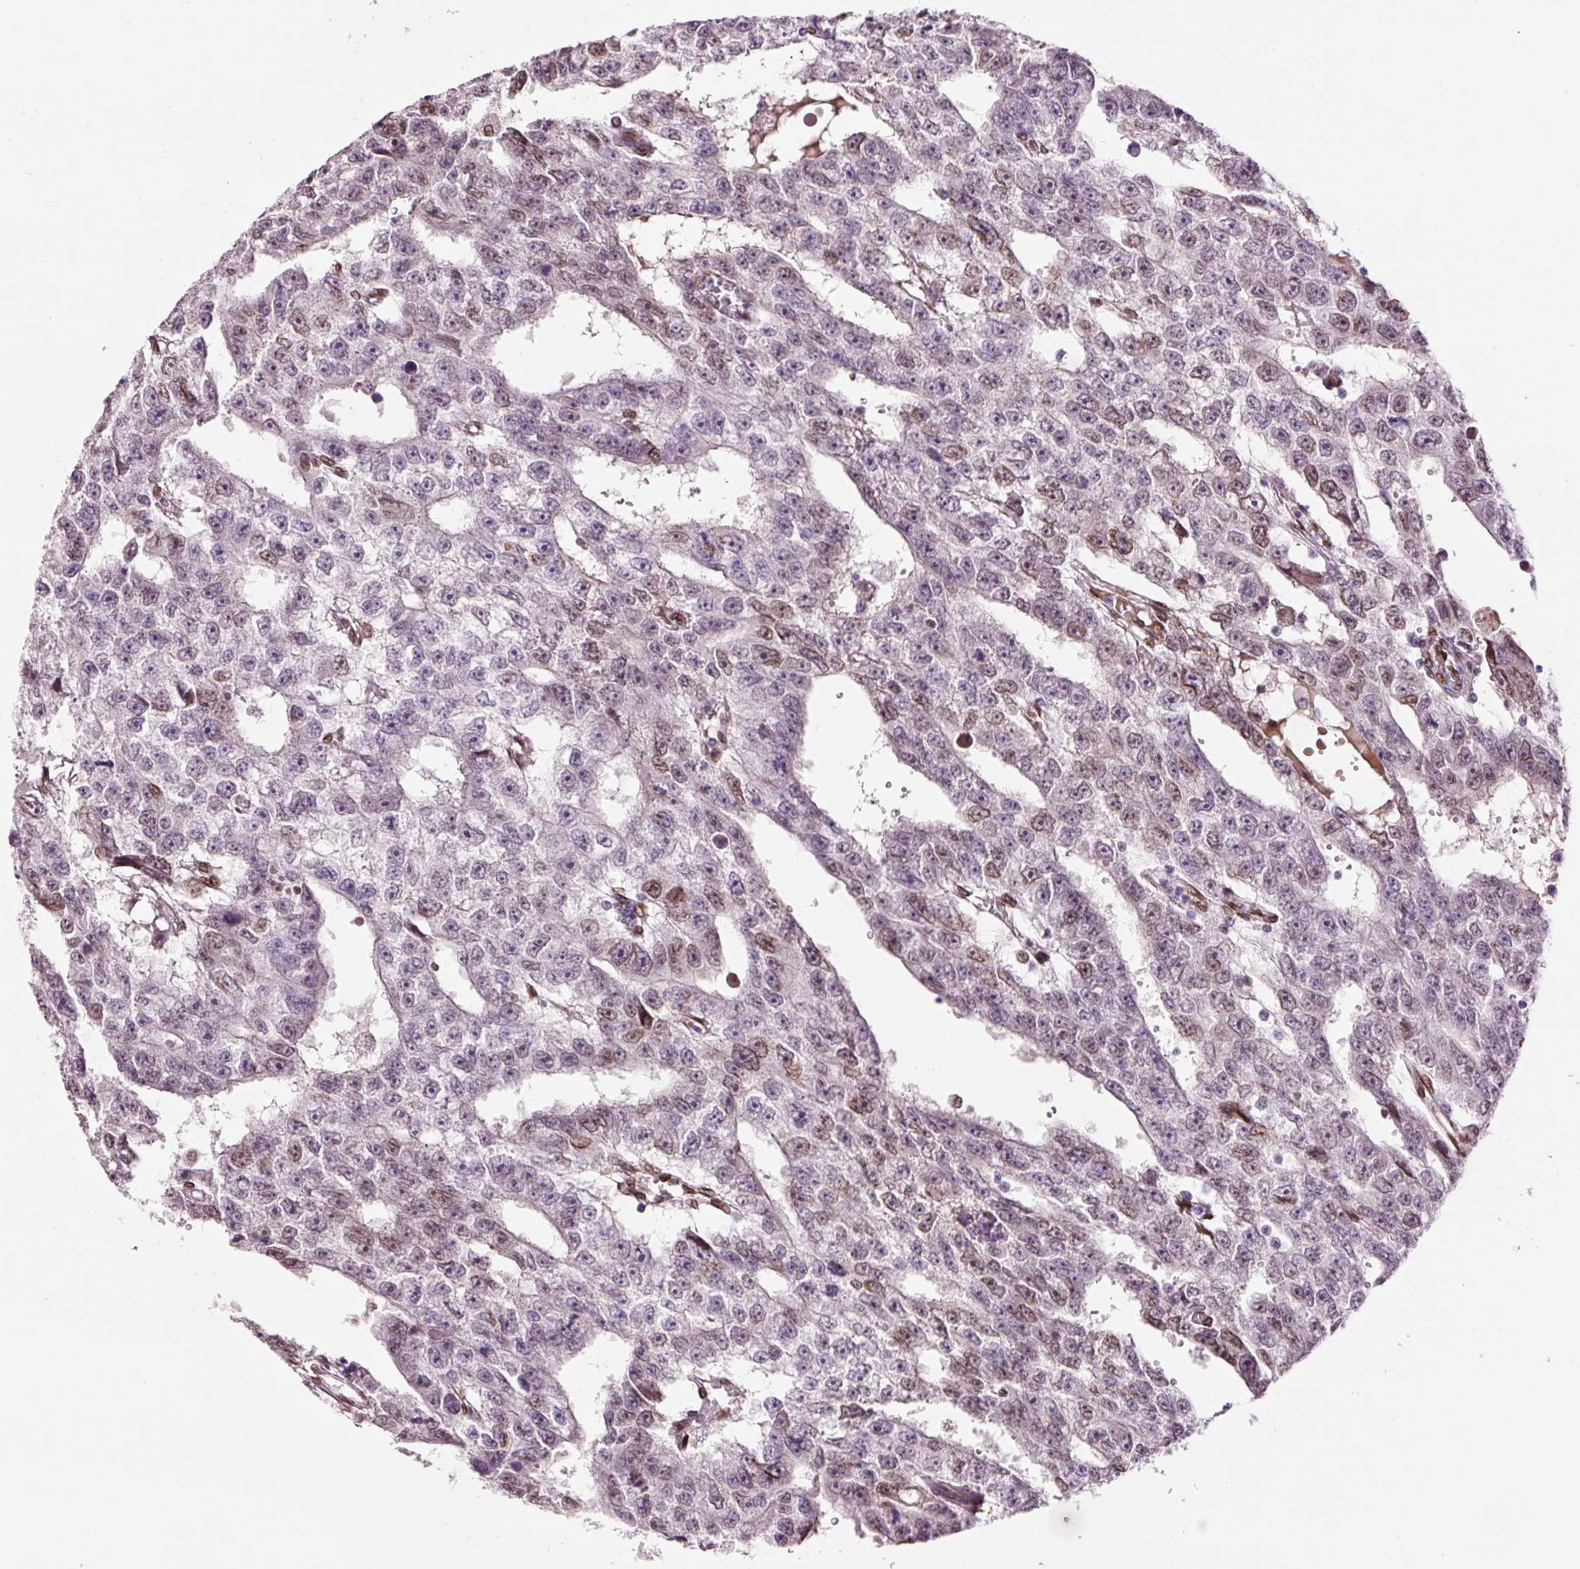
{"staining": {"intensity": "moderate", "quantity": "25%-75%", "location": "cytoplasmic/membranous,nuclear"}, "tissue": "testis cancer", "cell_type": "Tumor cells", "image_type": "cancer", "snomed": [{"axis": "morphology", "description": "Carcinoma, Embryonal, NOS"}, {"axis": "topography", "description": "Testis"}], "caption": "Embryonal carcinoma (testis) was stained to show a protein in brown. There is medium levels of moderate cytoplasmic/membranous and nuclear positivity in about 25%-75% of tumor cells. Nuclei are stained in blue.", "gene": "ZNF224", "patient": {"sex": "male", "age": 20}}